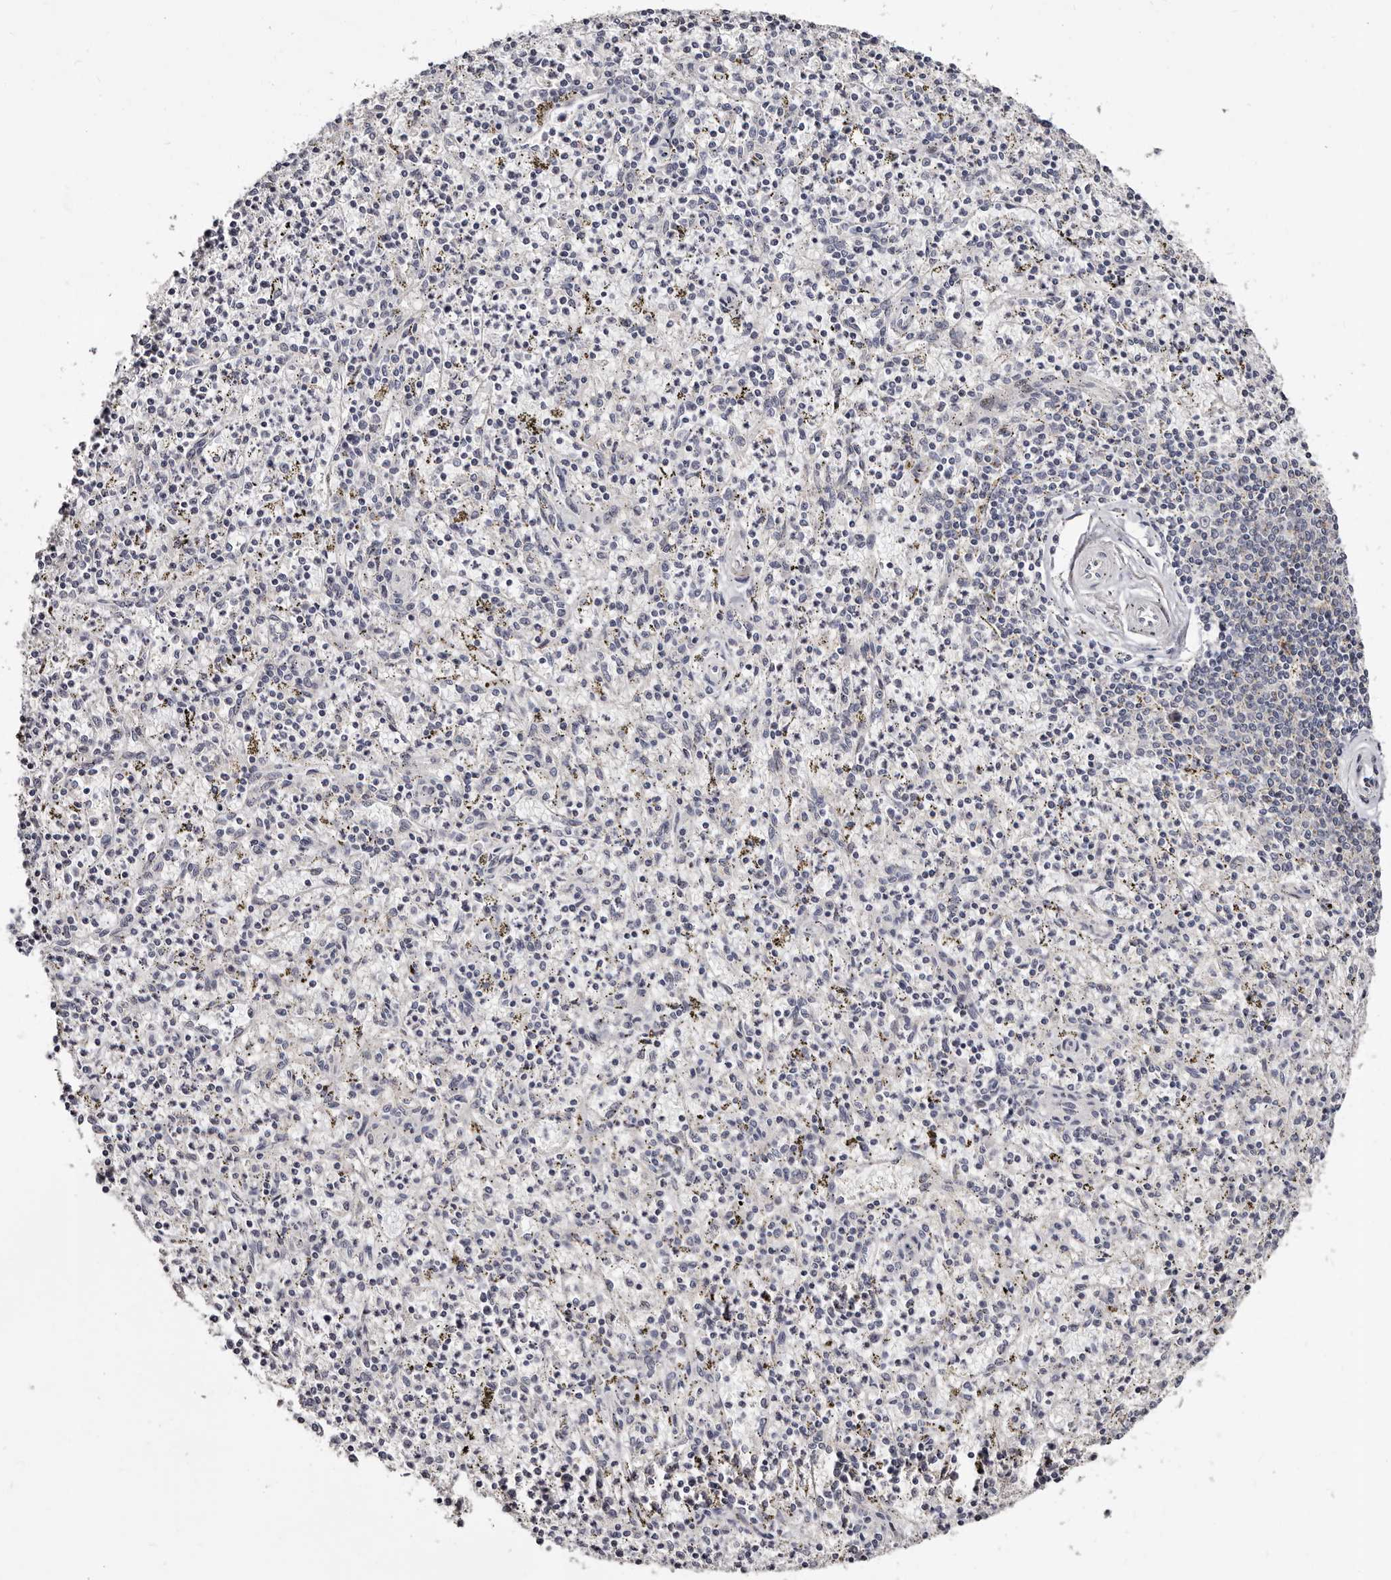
{"staining": {"intensity": "negative", "quantity": "none", "location": "none"}, "tissue": "spleen", "cell_type": "Cells in red pulp", "image_type": "normal", "snomed": [{"axis": "morphology", "description": "Normal tissue, NOS"}, {"axis": "topography", "description": "Spleen"}], "caption": "DAB (3,3'-diaminobenzidine) immunohistochemical staining of unremarkable spleen displays no significant positivity in cells in red pulp.", "gene": "PHF20L1", "patient": {"sex": "male", "age": 72}}